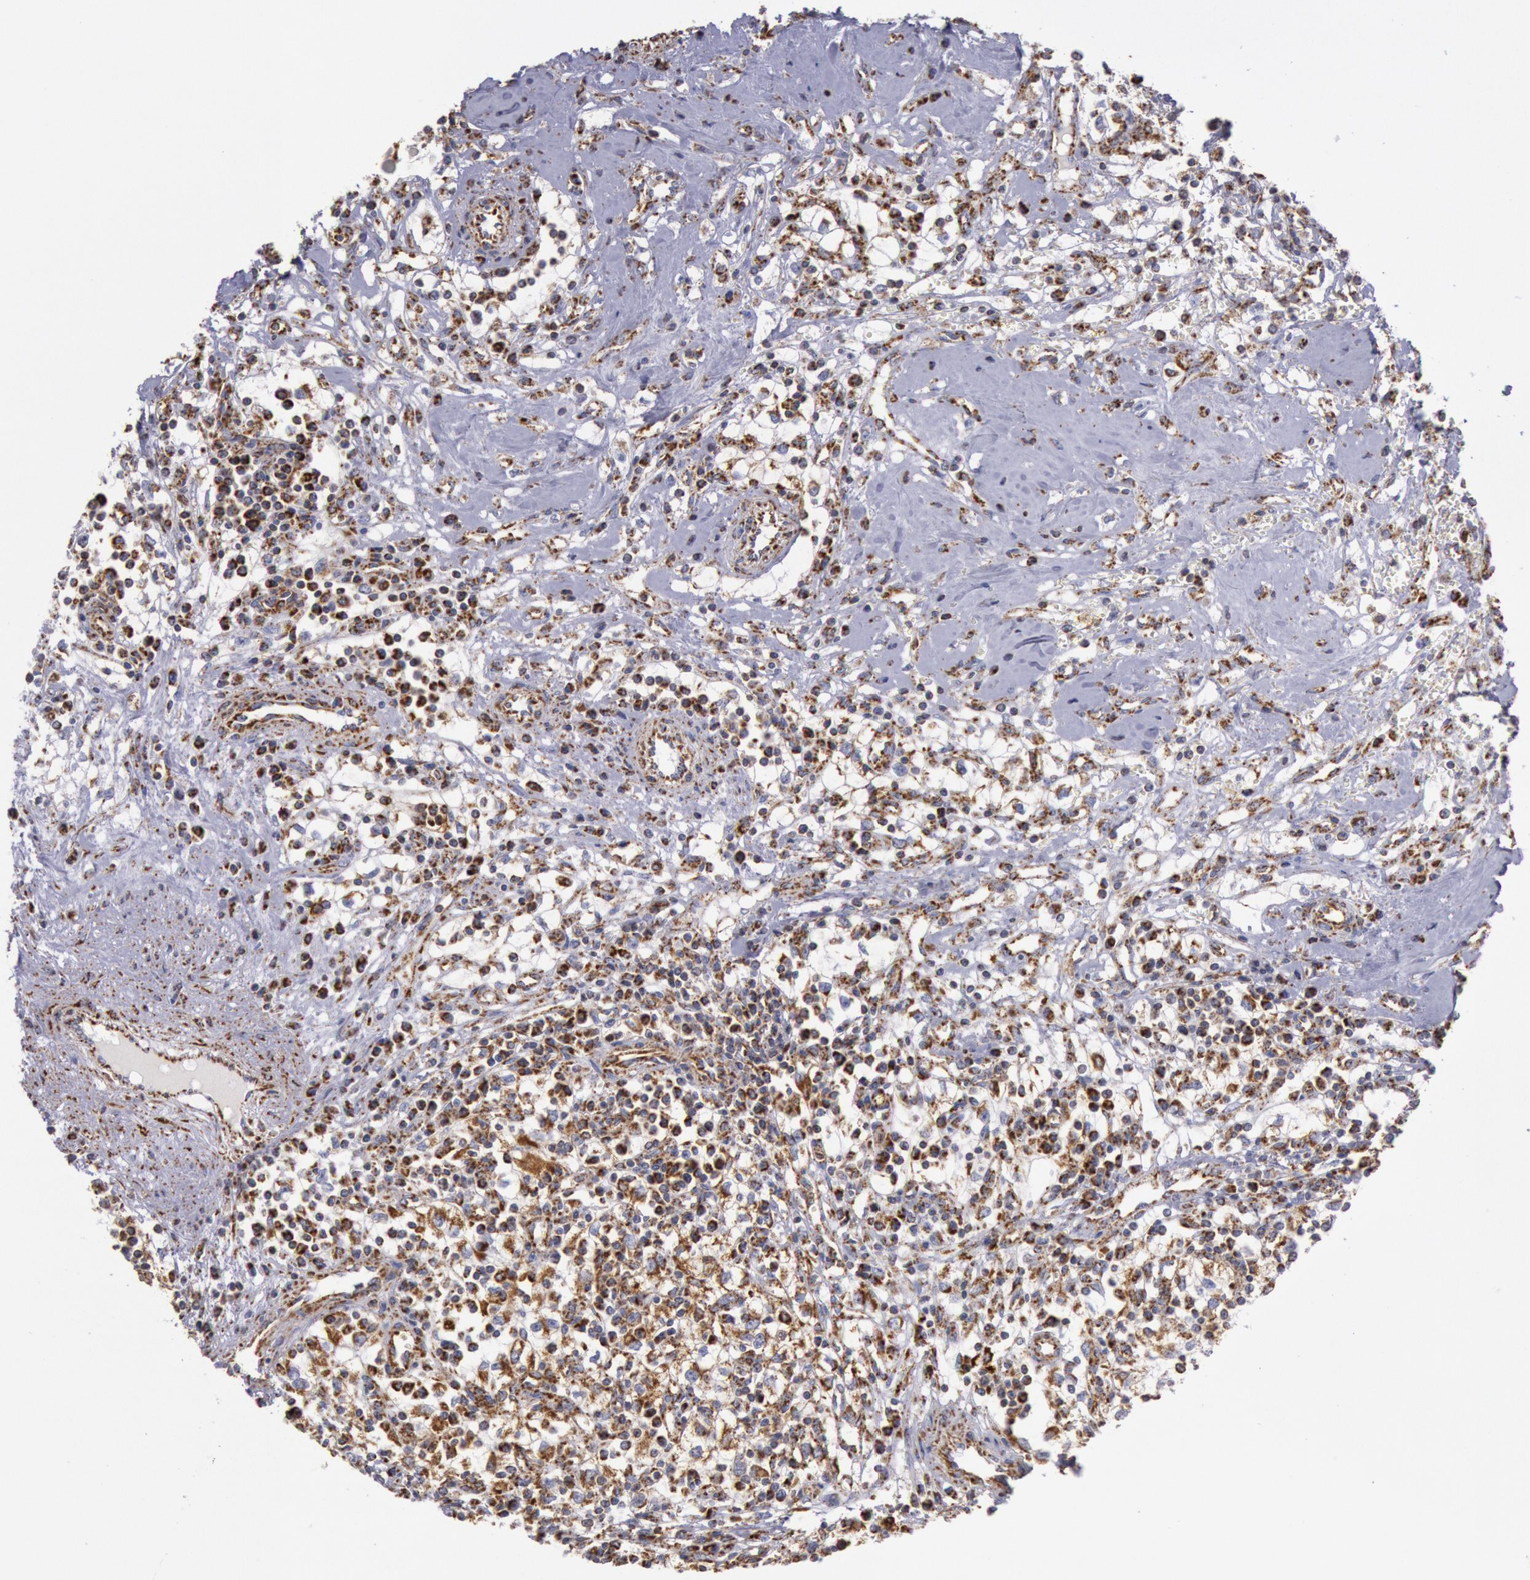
{"staining": {"intensity": "moderate", "quantity": ">75%", "location": "cytoplasmic/membranous"}, "tissue": "renal cancer", "cell_type": "Tumor cells", "image_type": "cancer", "snomed": [{"axis": "morphology", "description": "Adenocarcinoma, NOS"}, {"axis": "topography", "description": "Kidney"}], "caption": "Immunohistochemistry (IHC) (DAB) staining of renal adenocarcinoma reveals moderate cytoplasmic/membranous protein positivity in approximately >75% of tumor cells.", "gene": "CYC1", "patient": {"sex": "male", "age": 82}}